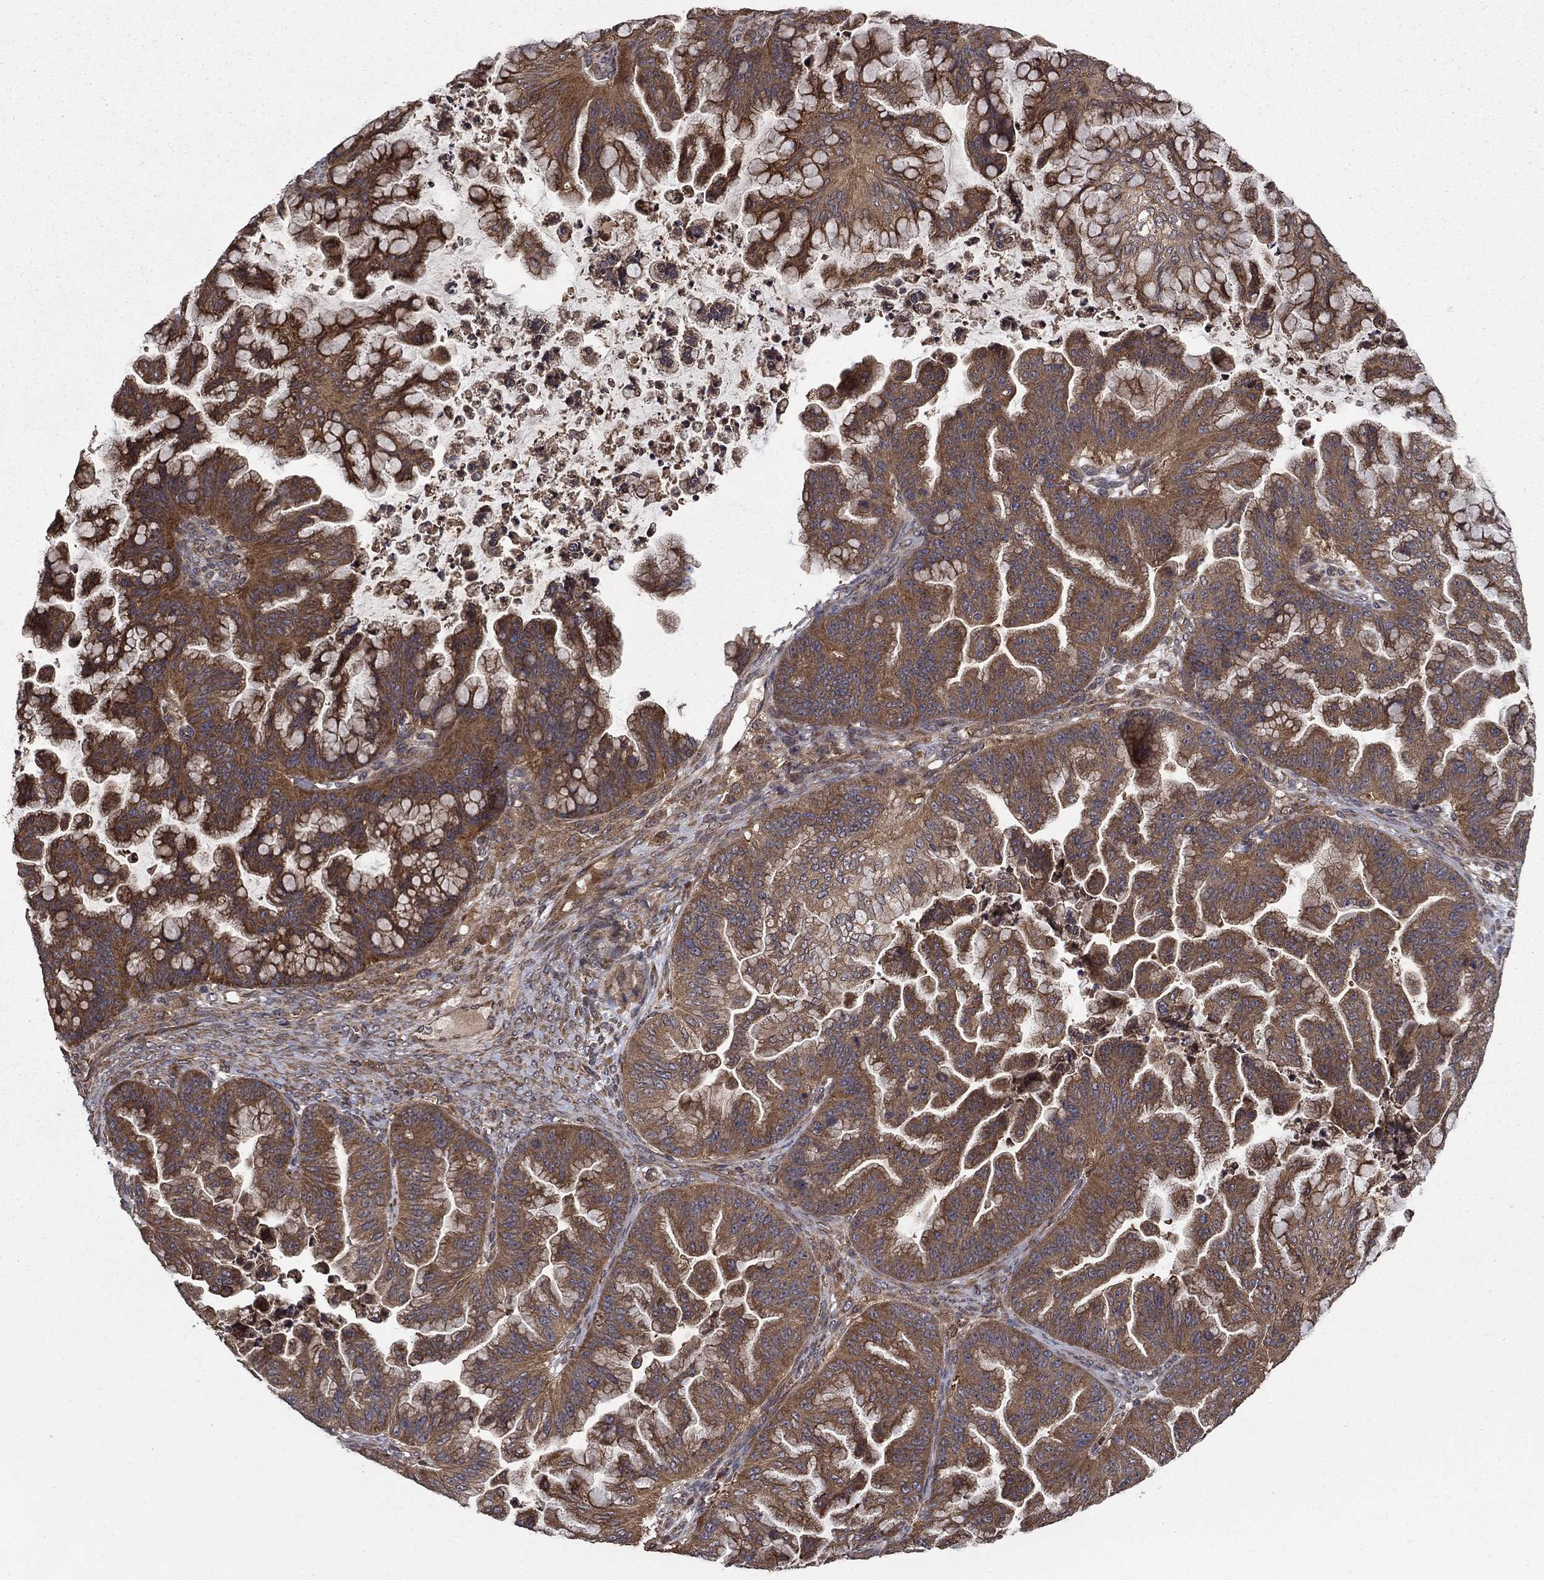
{"staining": {"intensity": "moderate", "quantity": ">75%", "location": "cytoplasmic/membranous"}, "tissue": "ovarian cancer", "cell_type": "Tumor cells", "image_type": "cancer", "snomed": [{"axis": "morphology", "description": "Cystadenocarcinoma, mucinous, NOS"}, {"axis": "topography", "description": "Ovary"}], "caption": "Moderate cytoplasmic/membranous positivity is appreciated in about >75% of tumor cells in ovarian cancer (mucinous cystadenocarcinoma). (DAB (3,3'-diaminobenzidine) IHC, brown staining for protein, blue staining for nuclei).", "gene": "BABAM2", "patient": {"sex": "female", "age": 67}}